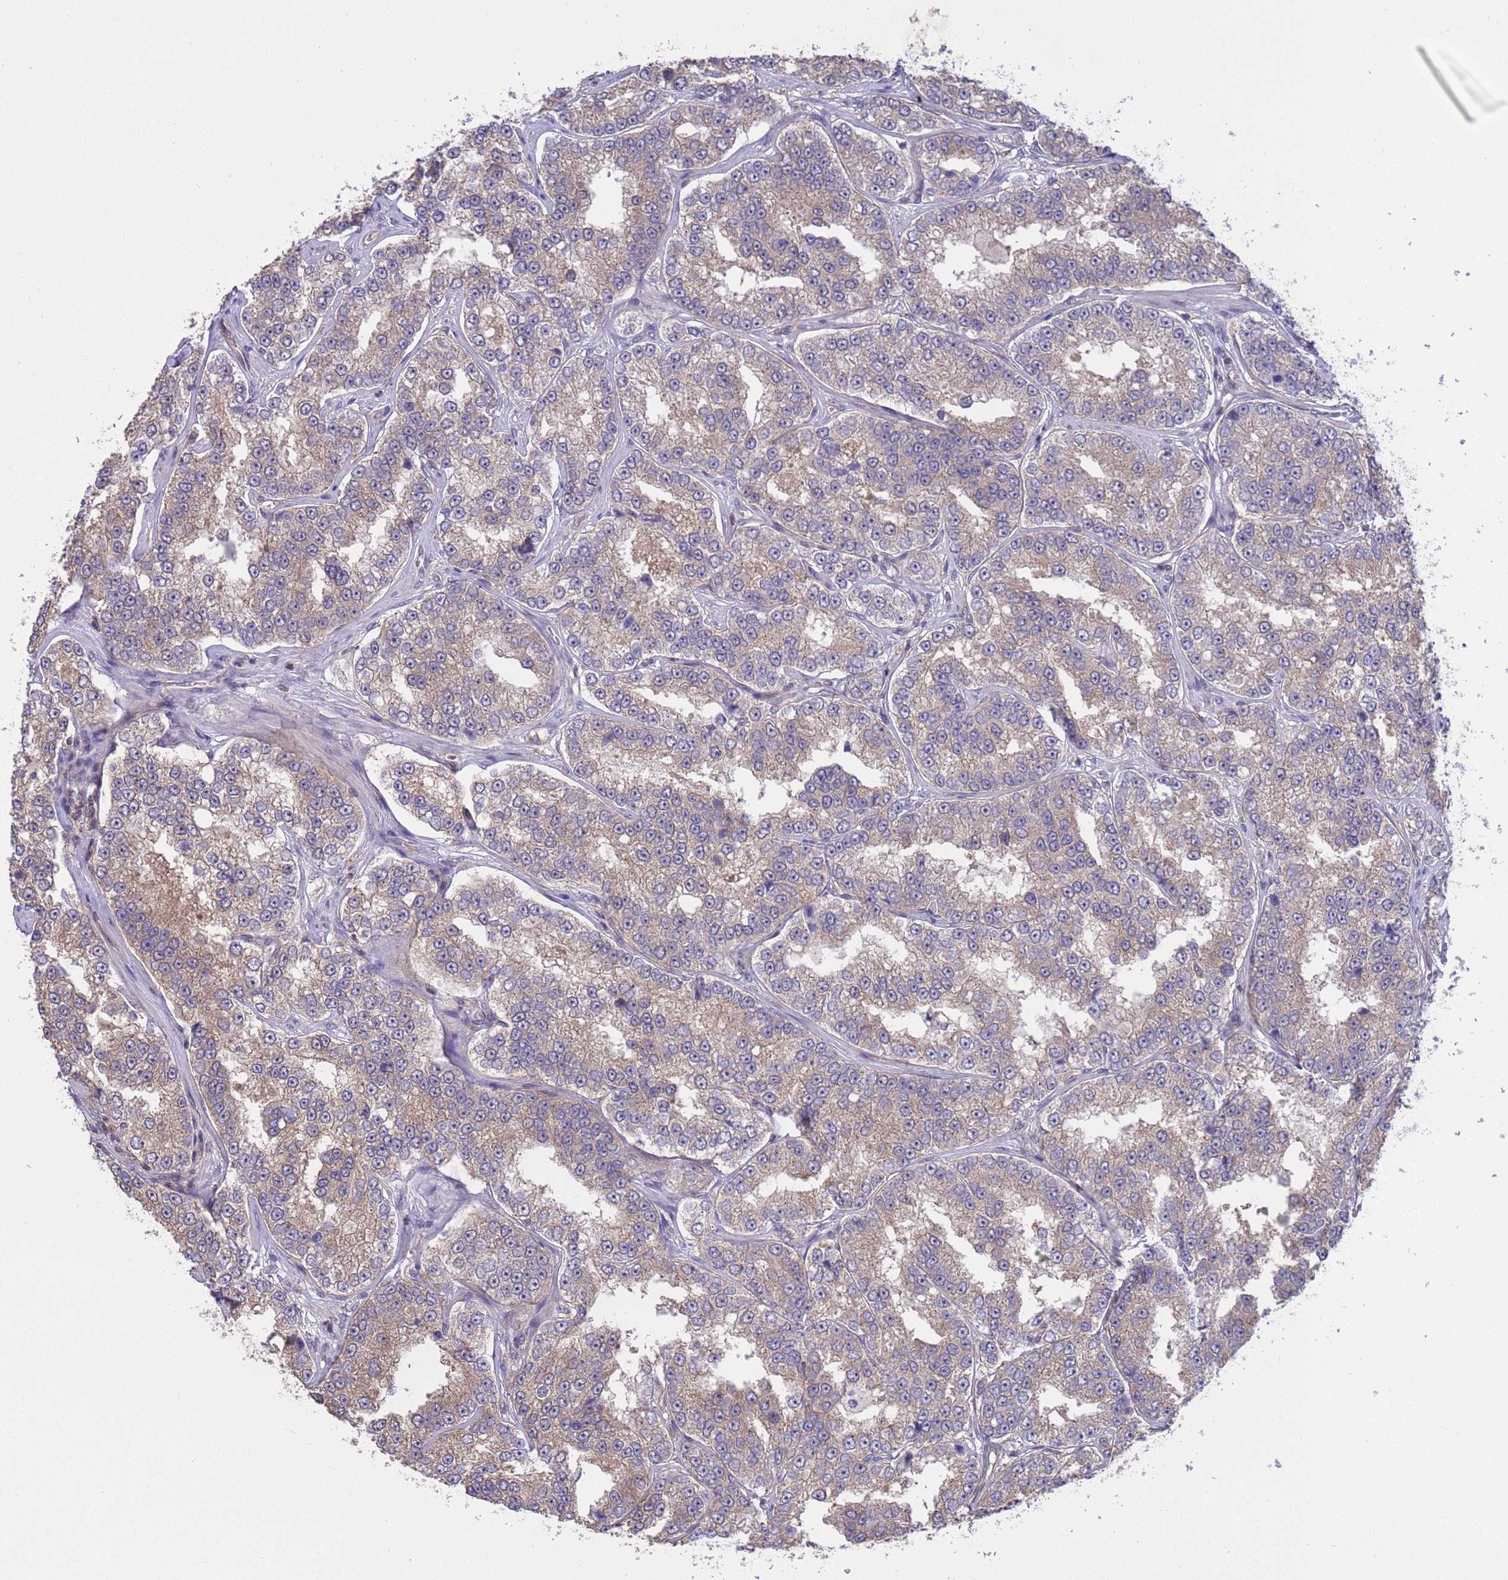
{"staining": {"intensity": "weak", "quantity": "25%-75%", "location": "cytoplasmic/membranous"}, "tissue": "prostate cancer", "cell_type": "Tumor cells", "image_type": "cancer", "snomed": [{"axis": "morphology", "description": "Normal tissue, NOS"}, {"axis": "morphology", "description": "Adenocarcinoma, High grade"}, {"axis": "topography", "description": "Prostate"}], "caption": "The image demonstrates staining of adenocarcinoma (high-grade) (prostate), revealing weak cytoplasmic/membranous protein expression (brown color) within tumor cells.", "gene": "GJA10", "patient": {"sex": "male", "age": 83}}